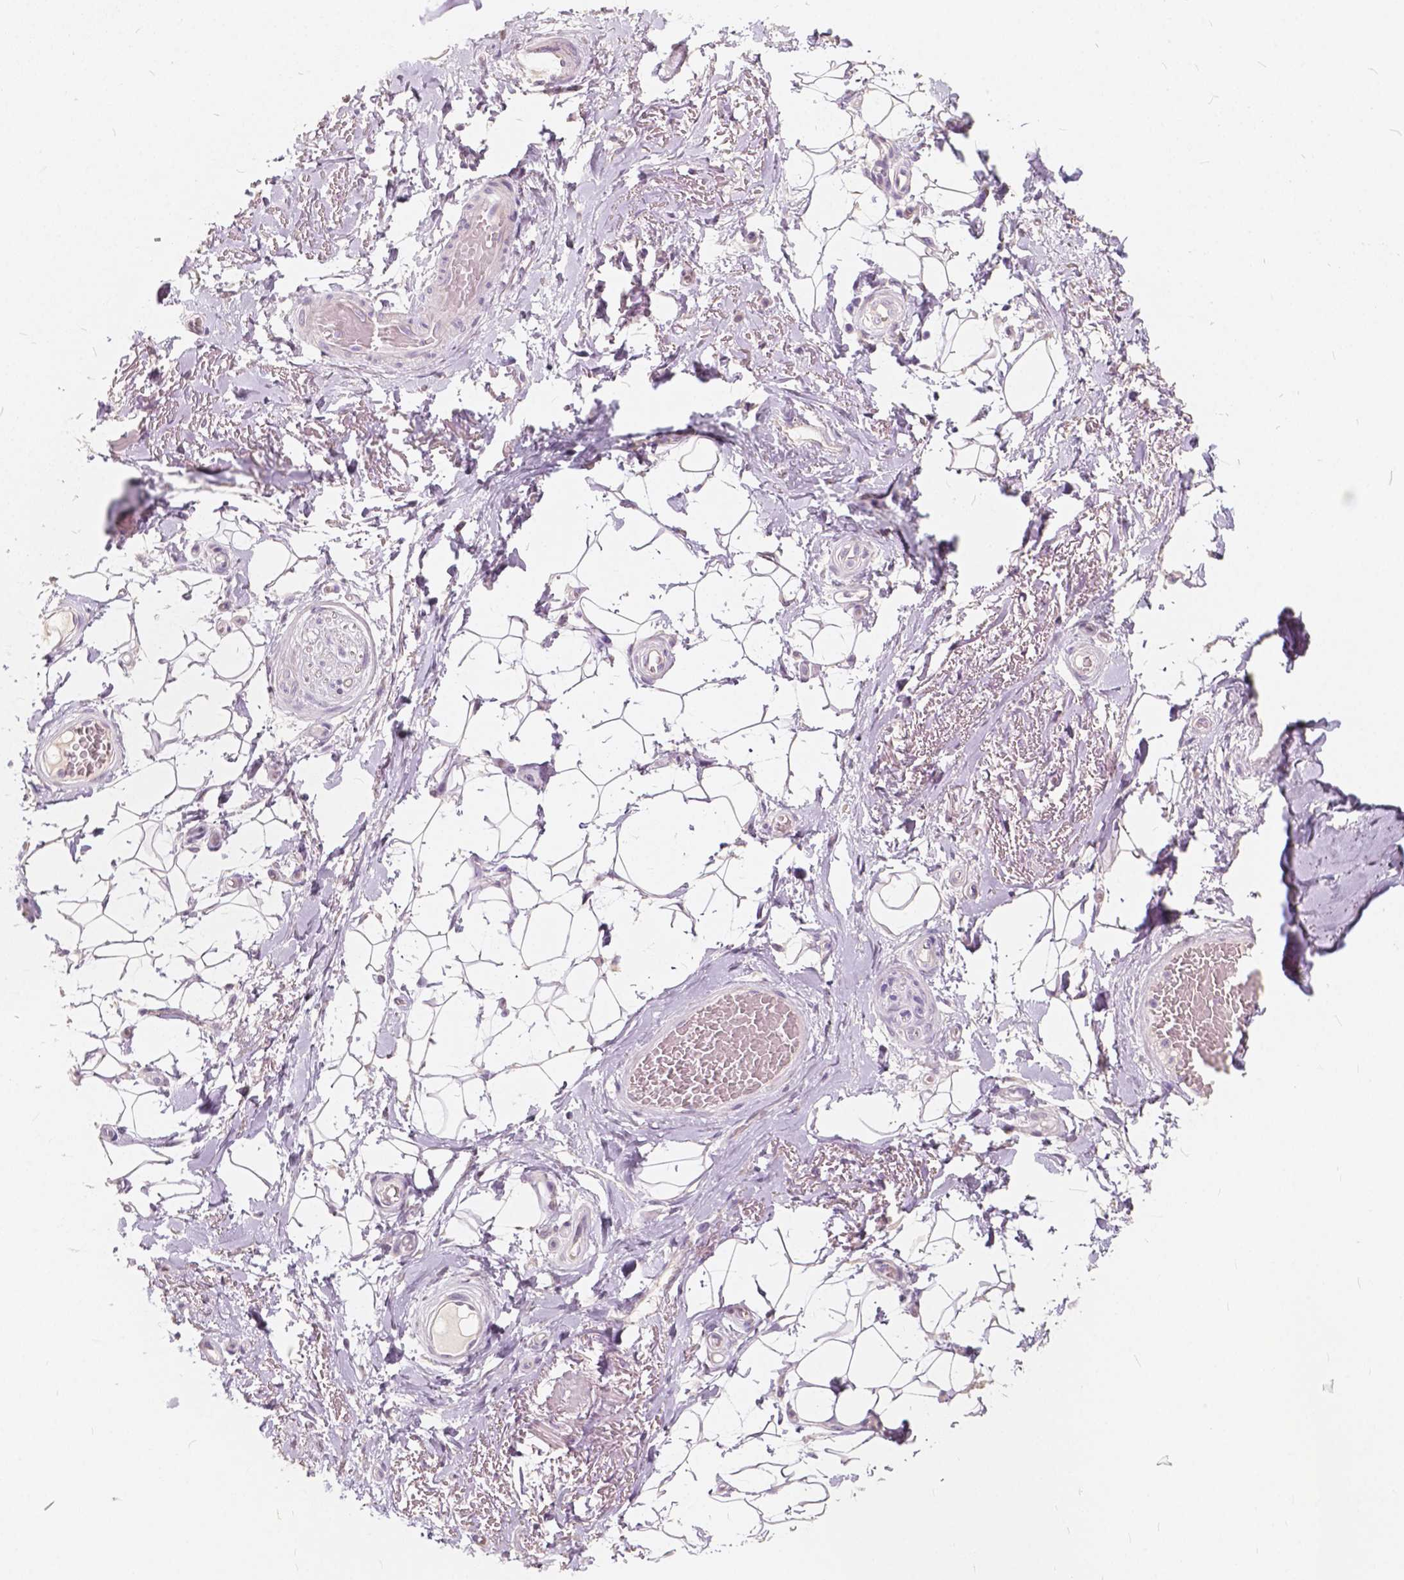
{"staining": {"intensity": "negative", "quantity": "none", "location": "none"}, "tissue": "adipose tissue", "cell_type": "Adipocytes", "image_type": "normal", "snomed": [{"axis": "morphology", "description": "Normal tissue, NOS"}, {"axis": "topography", "description": "Anal"}, {"axis": "topography", "description": "Peripheral nerve tissue"}], "caption": "Immunohistochemistry (IHC) photomicrograph of normal human adipose tissue stained for a protein (brown), which demonstrates no staining in adipocytes.", "gene": "SLC7A8", "patient": {"sex": "male", "age": 53}}